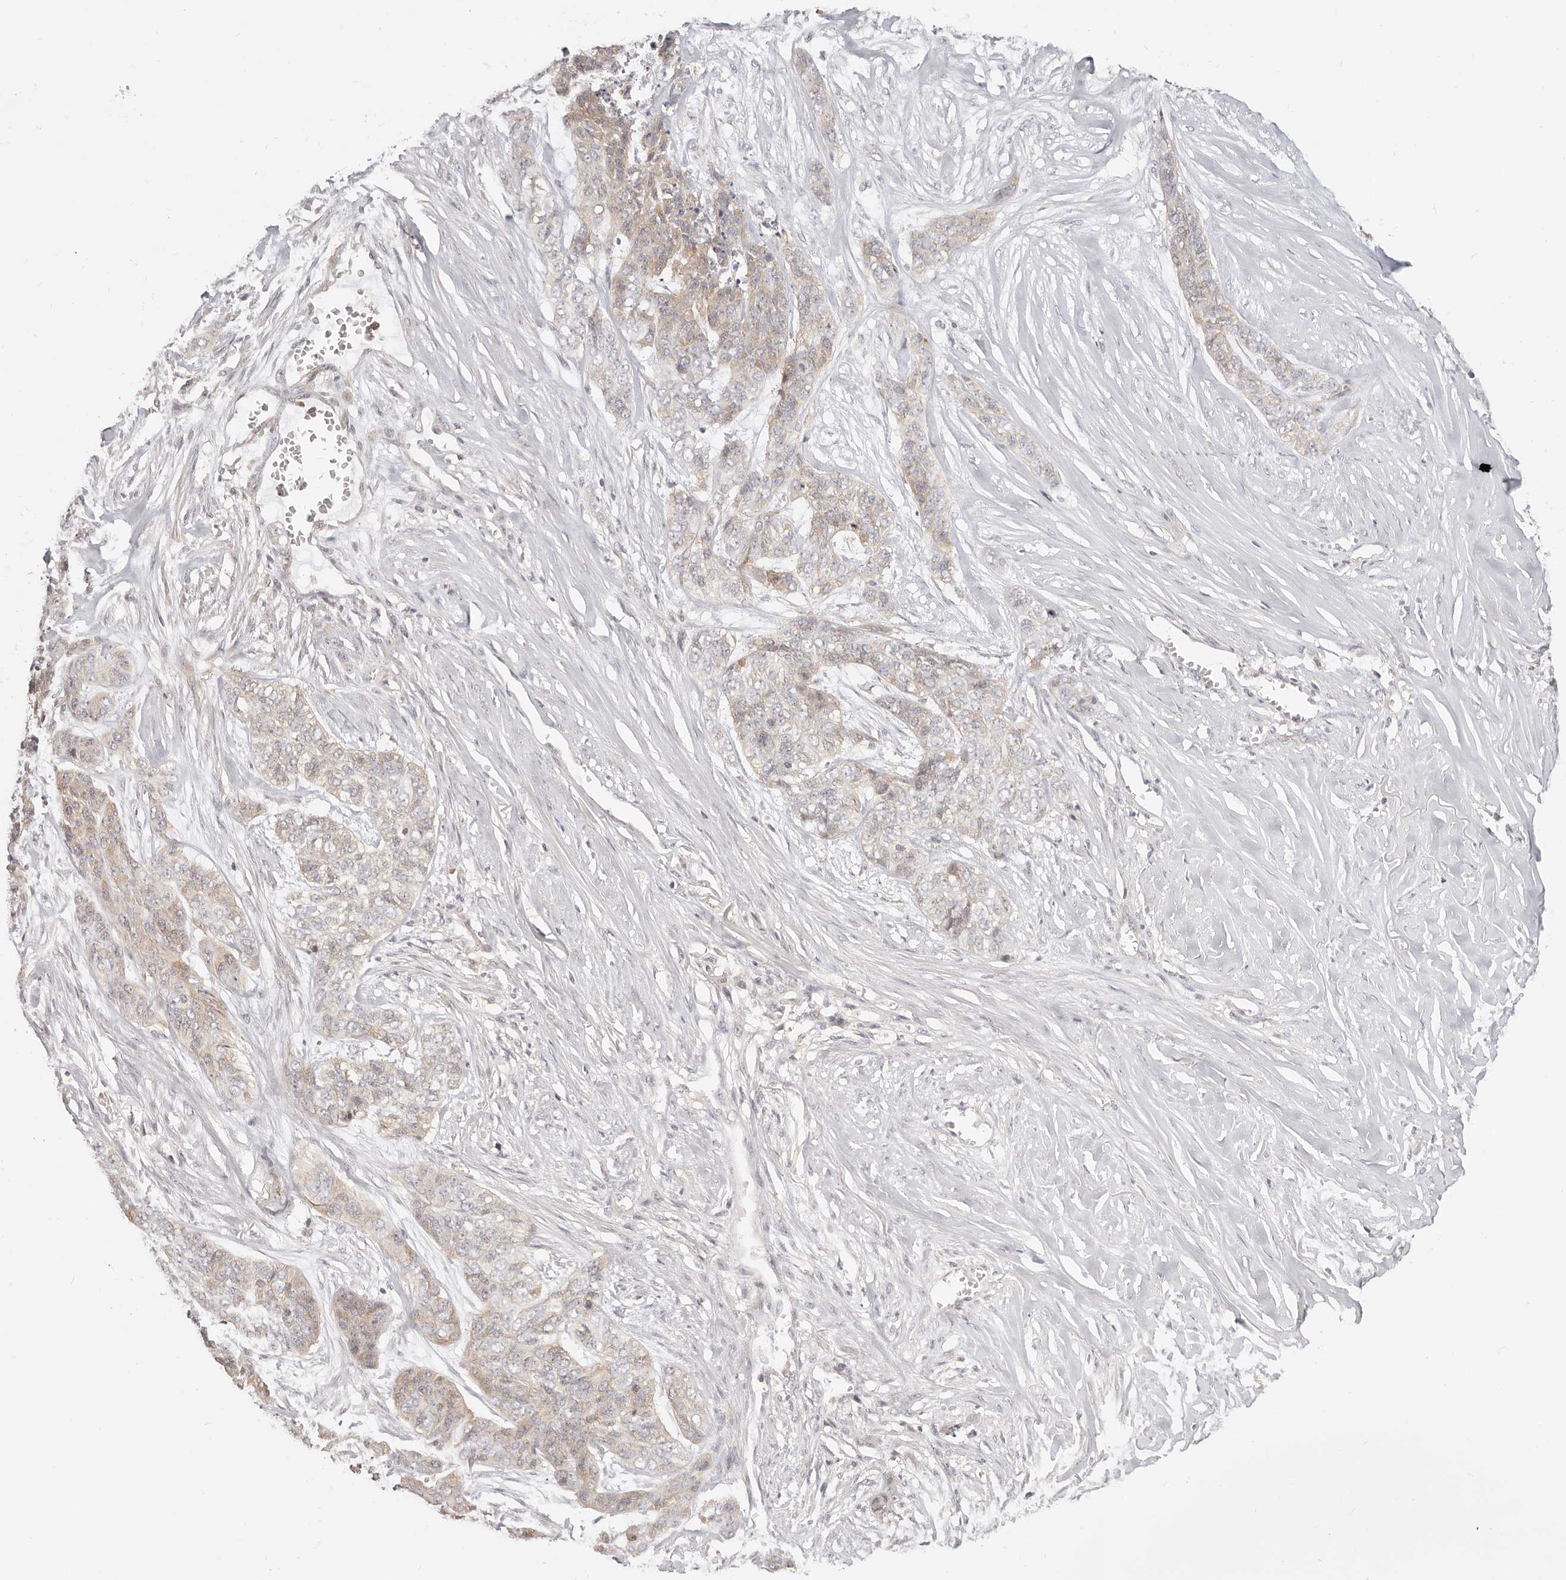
{"staining": {"intensity": "weak", "quantity": "25%-75%", "location": "cytoplasmic/membranous"}, "tissue": "skin cancer", "cell_type": "Tumor cells", "image_type": "cancer", "snomed": [{"axis": "morphology", "description": "Basal cell carcinoma"}, {"axis": "topography", "description": "Skin"}], "caption": "A brown stain shows weak cytoplasmic/membranous positivity of a protein in skin cancer (basal cell carcinoma) tumor cells.", "gene": "DTNBP1", "patient": {"sex": "female", "age": 64}}